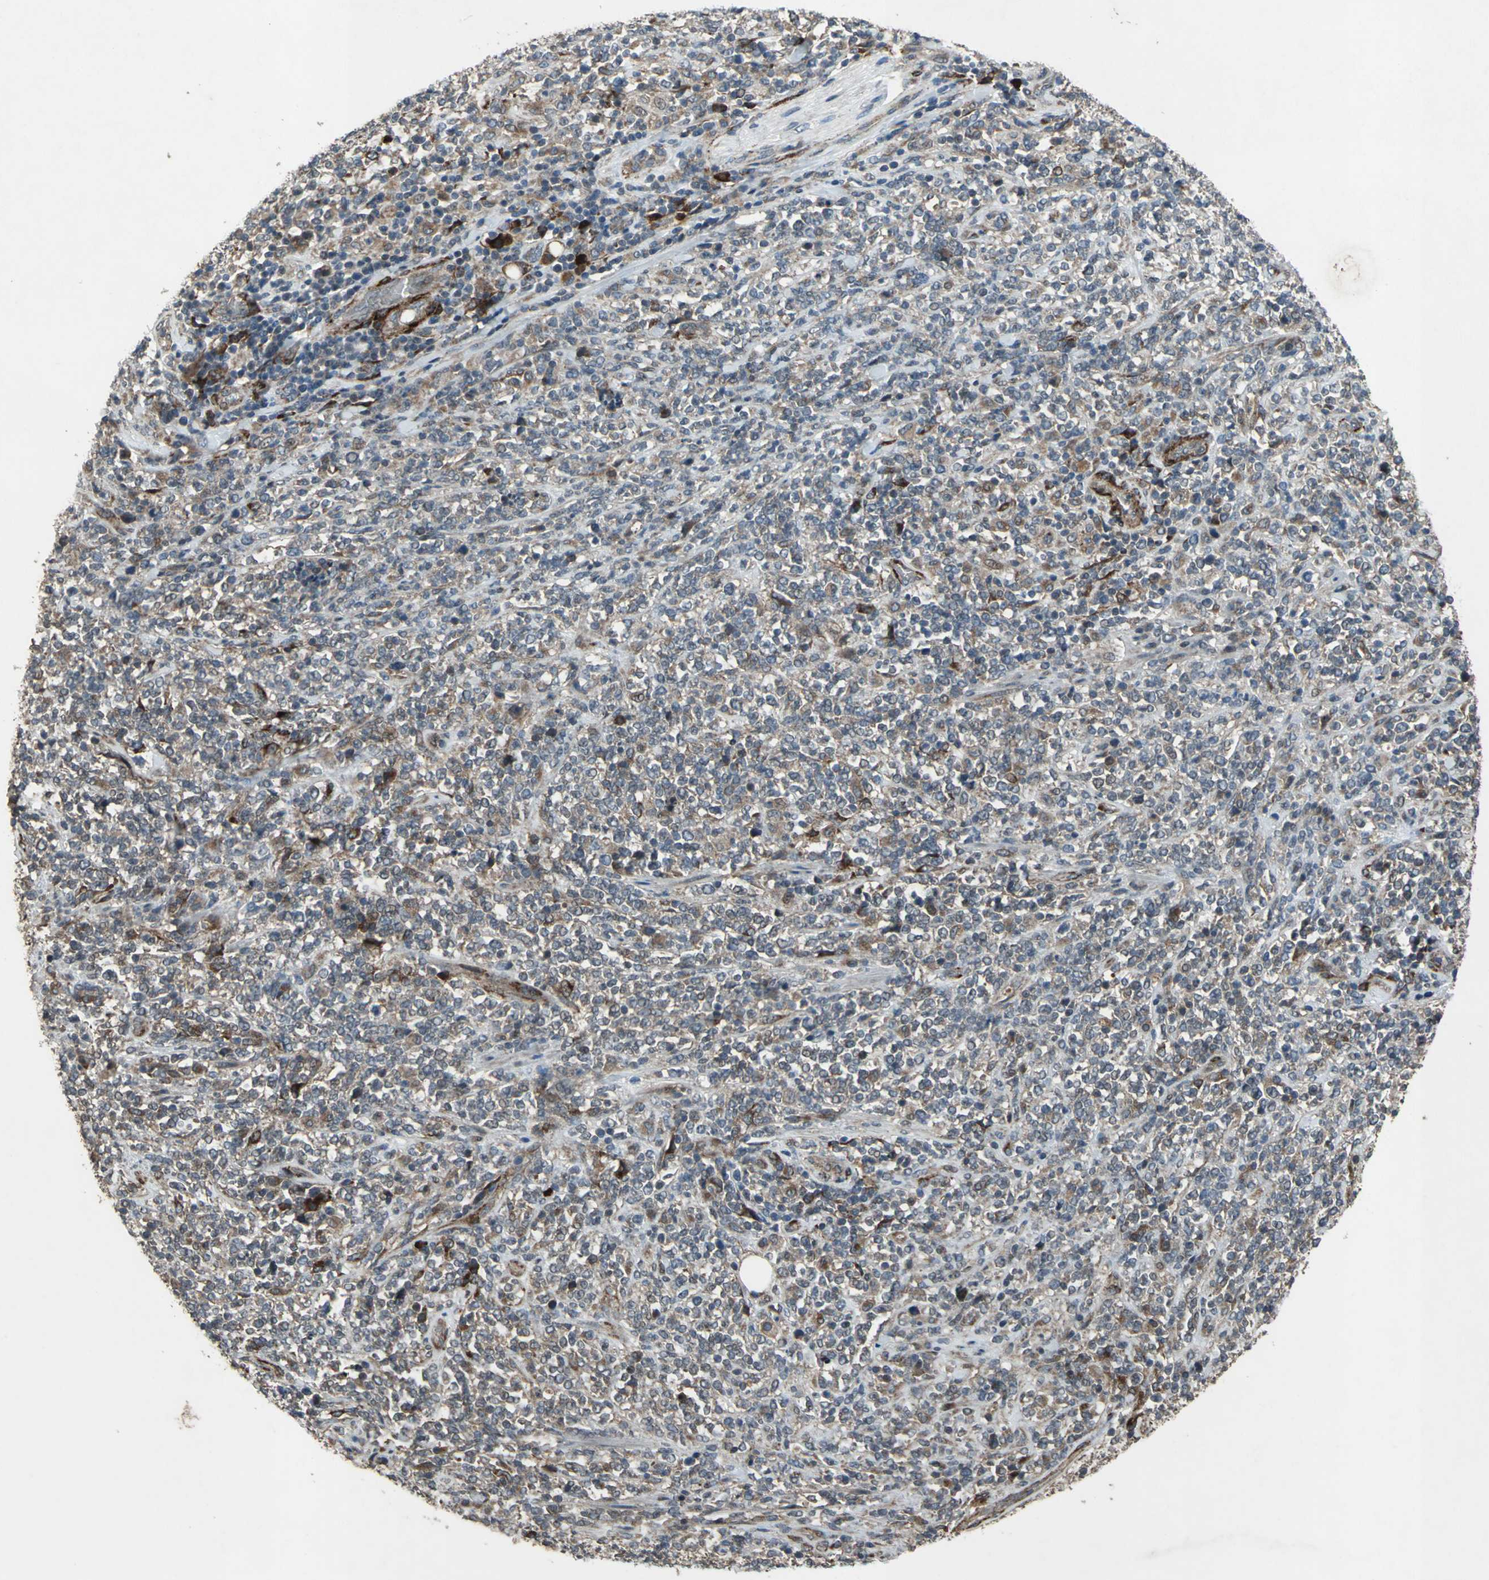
{"staining": {"intensity": "moderate", "quantity": "25%-75%", "location": "cytoplasmic/membranous"}, "tissue": "lymphoma", "cell_type": "Tumor cells", "image_type": "cancer", "snomed": [{"axis": "morphology", "description": "Malignant lymphoma, non-Hodgkin's type, High grade"}, {"axis": "topography", "description": "Soft tissue"}], "caption": "A histopathology image of human high-grade malignant lymphoma, non-Hodgkin's type stained for a protein displays moderate cytoplasmic/membranous brown staining in tumor cells. (IHC, brightfield microscopy, high magnification).", "gene": "SEPTIN4", "patient": {"sex": "male", "age": 18}}